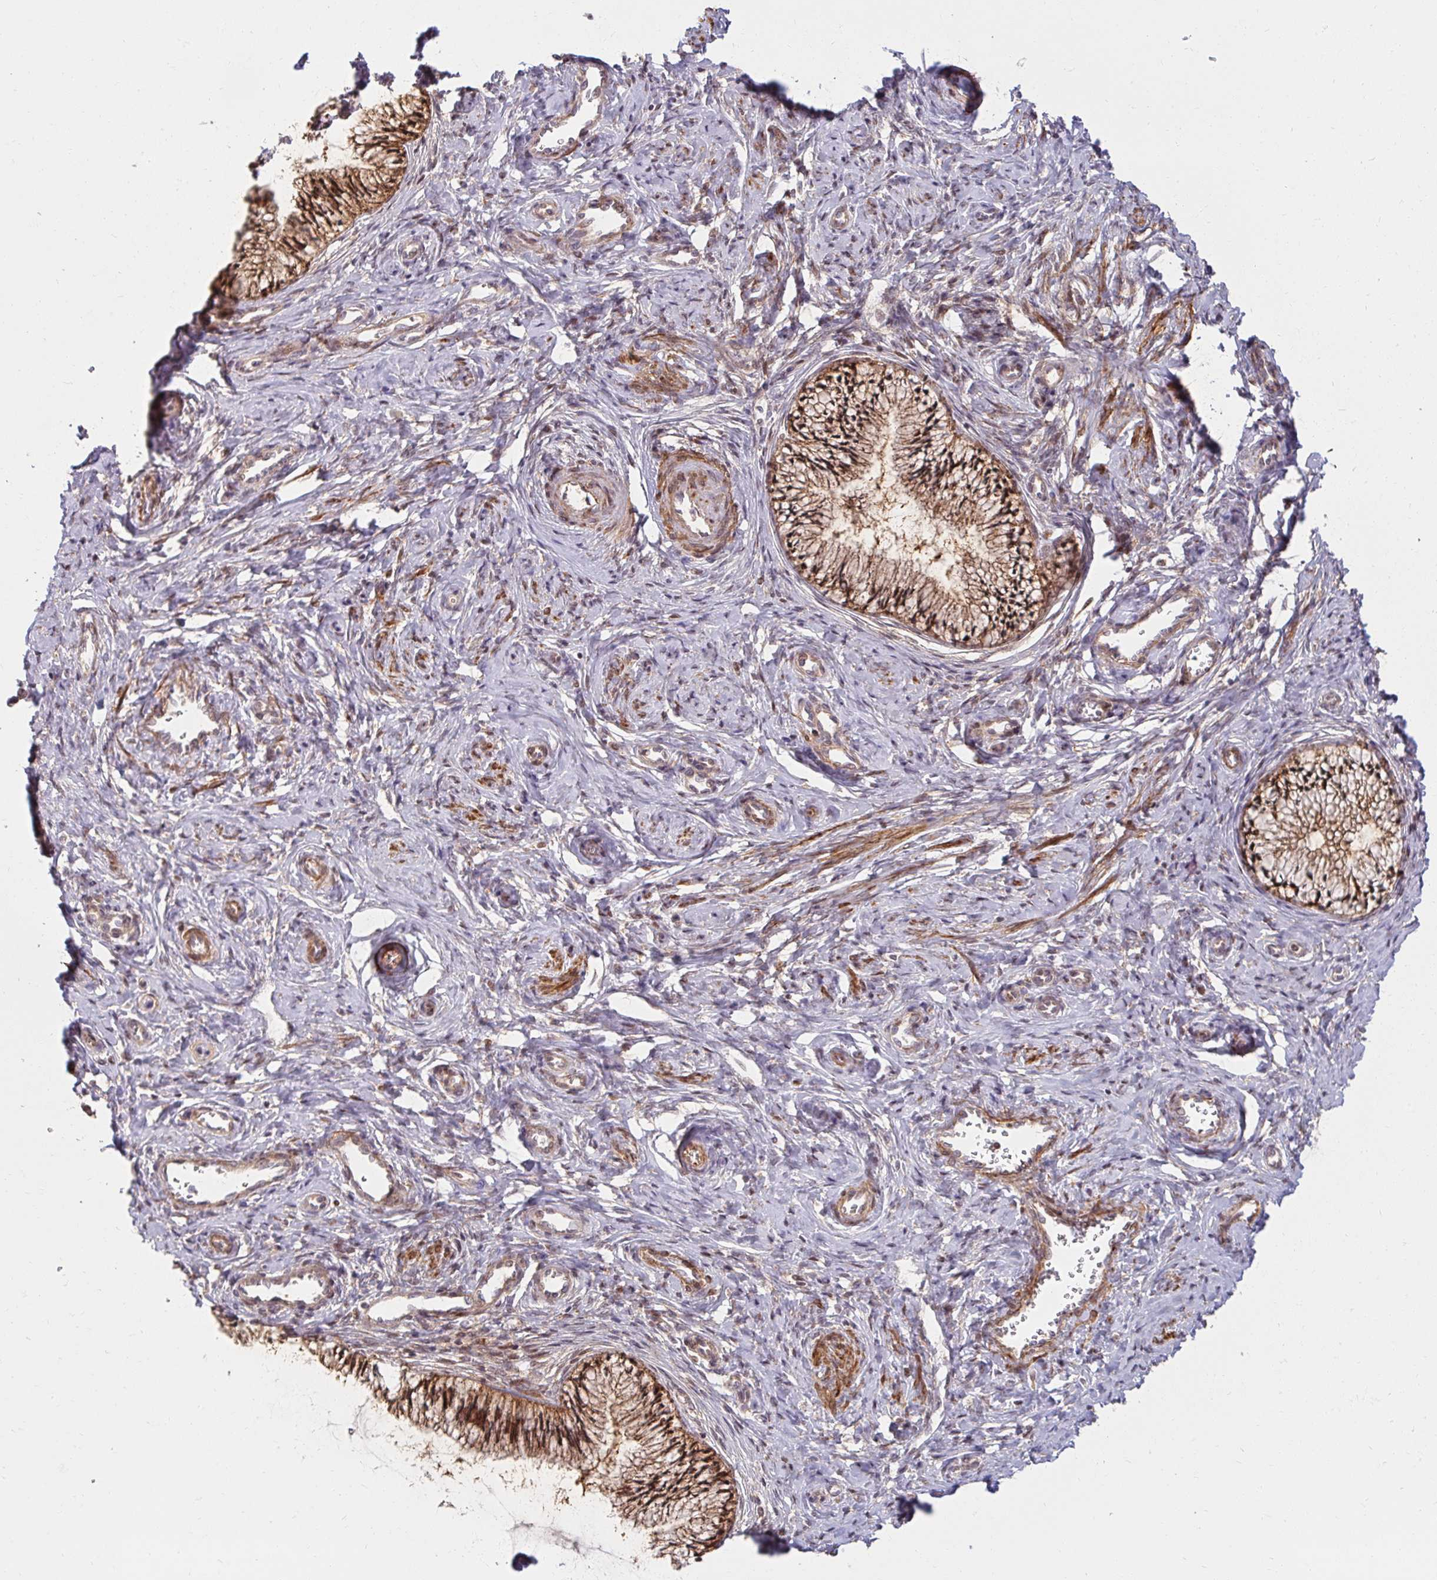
{"staining": {"intensity": "moderate", "quantity": ">75%", "location": "cytoplasmic/membranous,nuclear"}, "tissue": "cervix", "cell_type": "Glandular cells", "image_type": "normal", "snomed": [{"axis": "morphology", "description": "Normal tissue, NOS"}, {"axis": "topography", "description": "Cervix"}], "caption": "Immunohistochemistry (IHC) micrograph of unremarkable cervix: cervix stained using immunohistochemistry reveals medium levels of moderate protein expression localized specifically in the cytoplasmic/membranous,nuclear of glandular cells, appearing as a cytoplasmic/membranous,nuclear brown color.", "gene": "BTF3", "patient": {"sex": "female", "age": 24}}